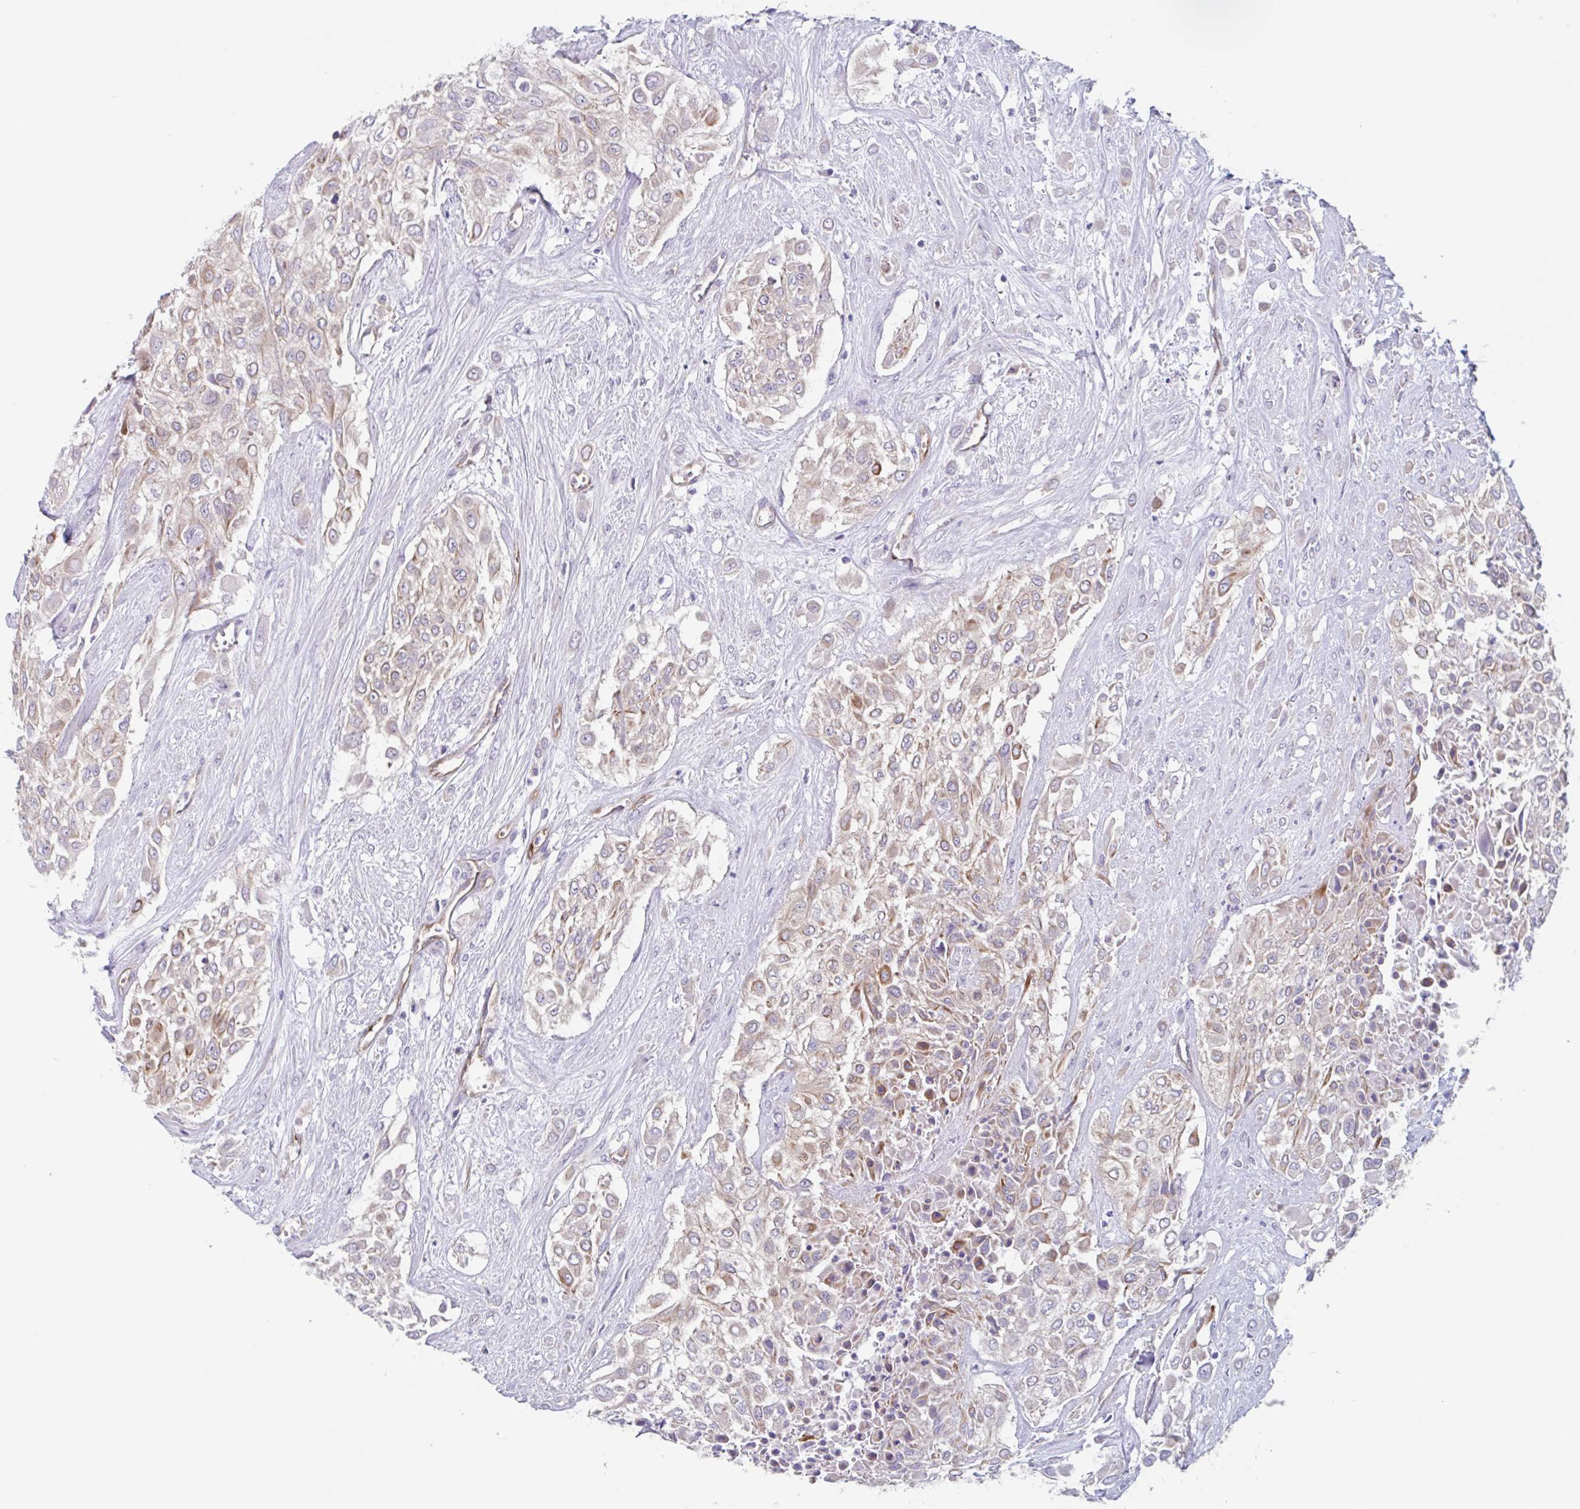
{"staining": {"intensity": "weak", "quantity": "25%-75%", "location": "cytoplasmic/membranous"}, "tissue": "urothelial cancer", "cell_type": "Tumor cells", "image_type": "cancer", "snomed": [{"axis": "morphology", "description": "Urothelial carcinoma, High grade"}, {"axis": "topography", "description": "Urinary bladder"}], "caption": "This histopathology image reveals immunohistochemistry staining of urothelial cancer, with low weak cytoplasmic/membranous positivity in approximately 25%-75% of tumor cells.", "gene": "EHD4", "patient": {"sex": "male", "age": 57}}